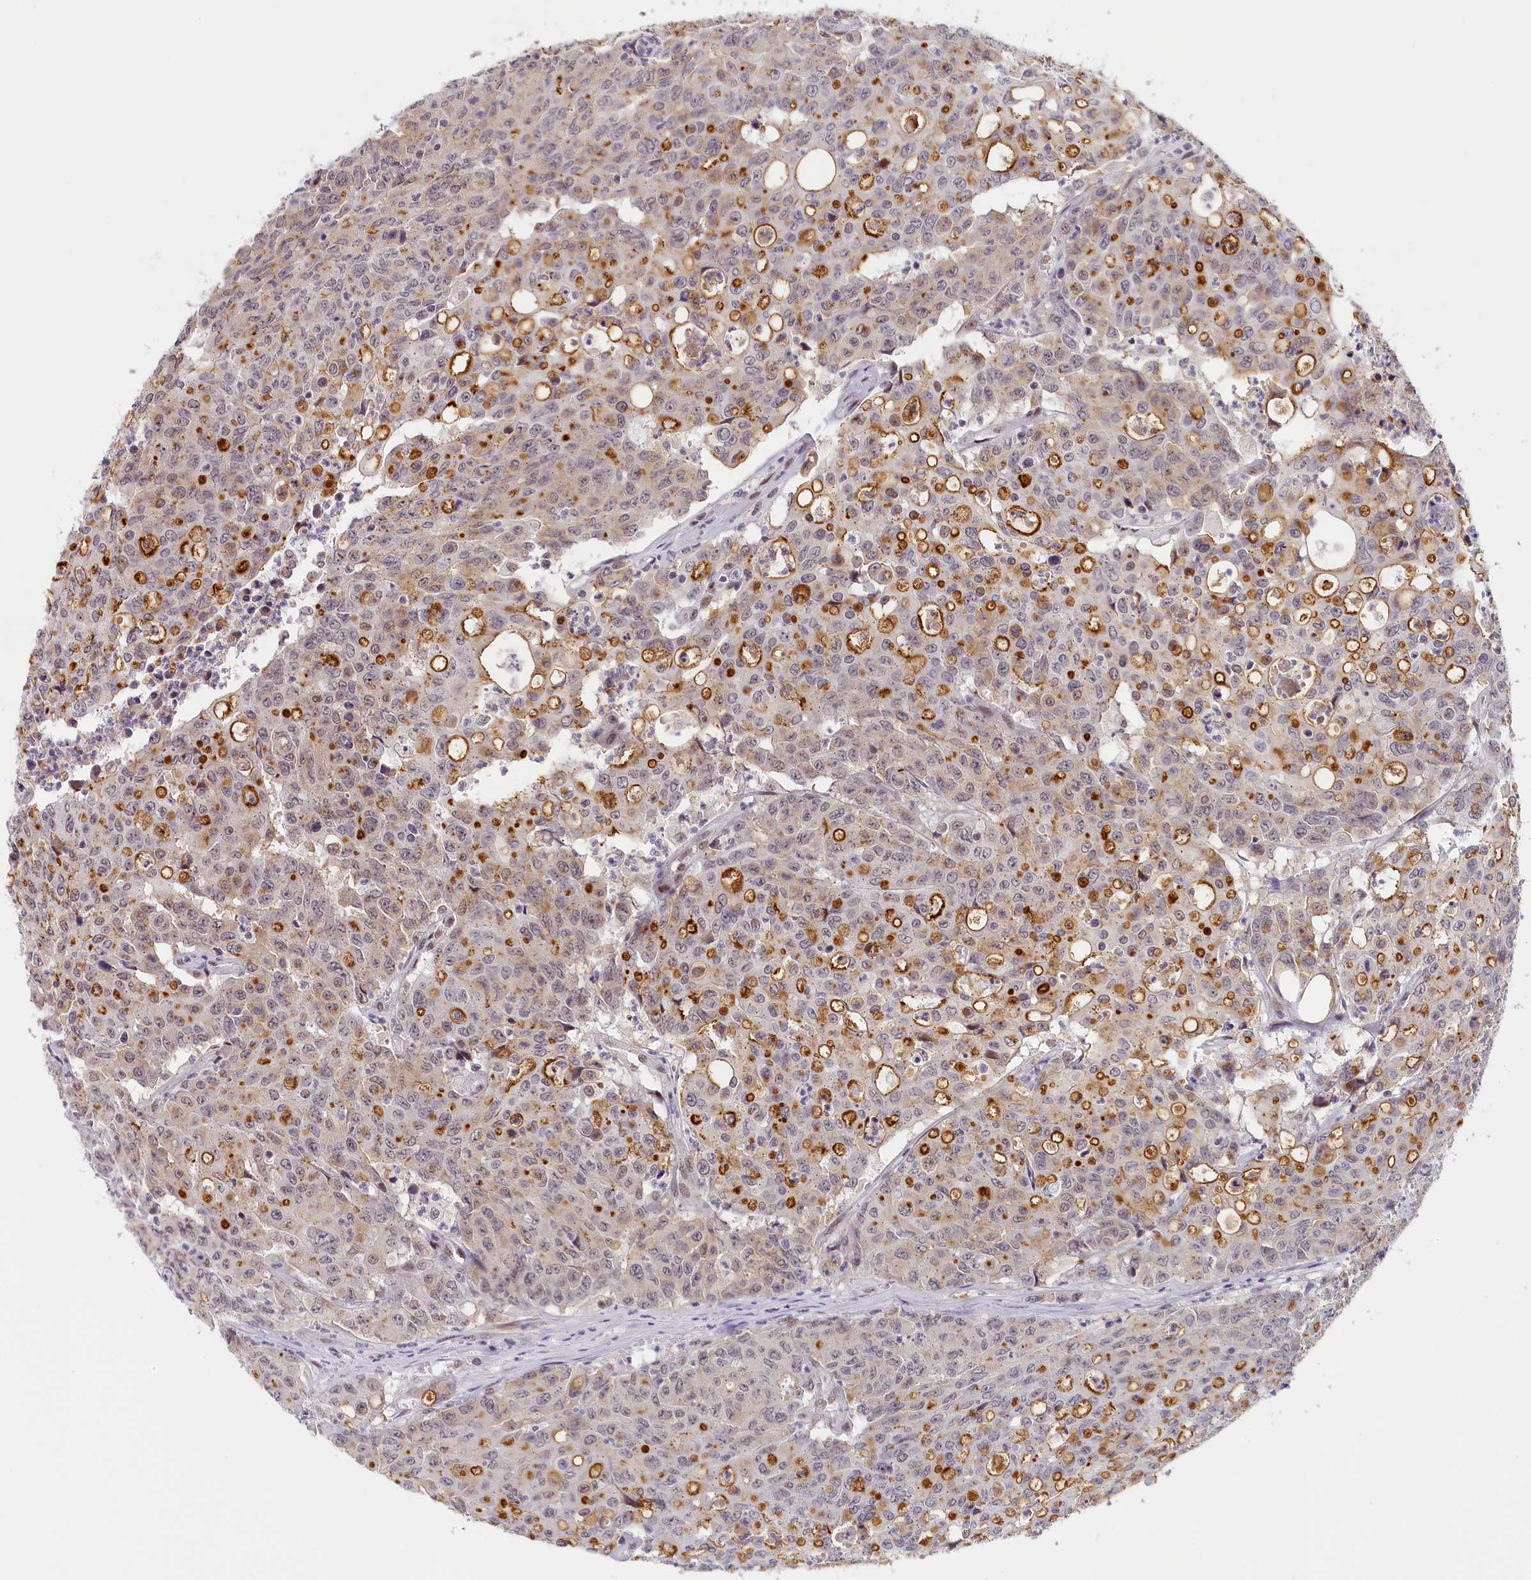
{"staining": {"intensity": "strong", "quantity": "25%-75%", "location": "cytoplasmic/membranous"}, "tissue": "colorectal cancer", "cell_type": "Tumor cells", "image_type": "cancer", "snomed": [{"axis": "morphology", "description": "Adenocarcinoma, NOS"}, {"axis": "topography", "description": "Colon"}], "caption": "Brown immunohistochemical staining in colorectal cancer displays strong cytoplasmic/membranous expression in approximately 25%-75% of tumor cells. The staining is performed using DAB (3,3'-diaminobenzidine) brown chromogen to label protein expression. The nuclei are counter-stained blue using hematoxylin.", "gene": "SEC31B", "patient": {"sex": "male", "age": 51}}